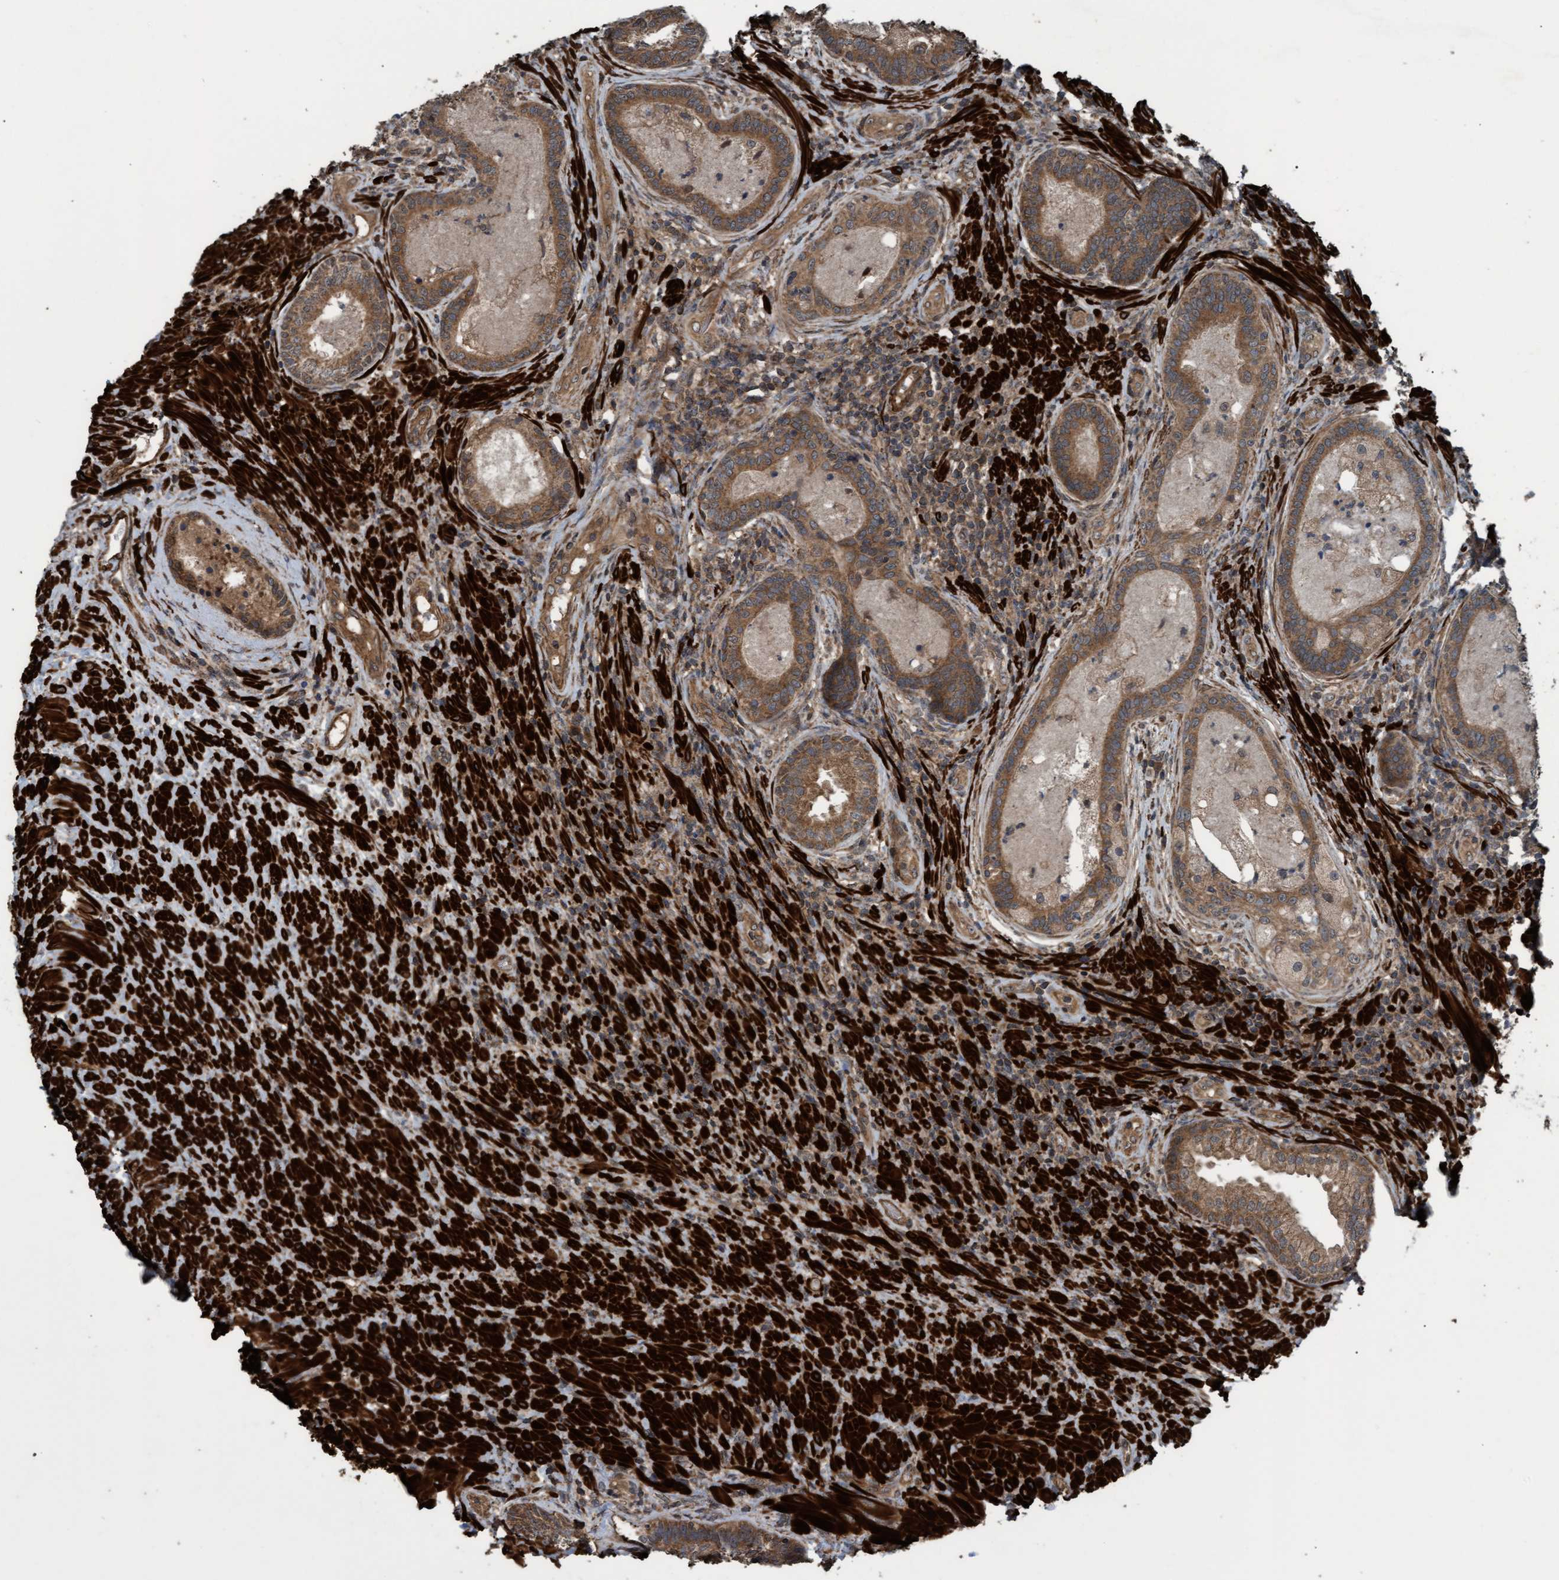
{"staining": {"intensity": "moderate", "quantity": ">75%", "location": "cytoplasmic/membranous"}, "tissue": "prostate", "cell_type": "Glandular cells", "image_type": "normal", "snomed": [{"axis": "morphology", "description": "Normal tissue, NOS"}, {"axis": "topography", "description": "Prostate"}], "caption": "Glandular cells exhibit medium levels of moderate cytoplasmic/membranous positivity in approximately >75% of cells in unremarkable prostate. The staining was performed using DAB to visualize the protein expression in brown, while the nuclei were stained in blue with hematoxylin (Magnification: 20x).", "gene": "GGT6", "patient": {"sex": "male", "age": 76}}